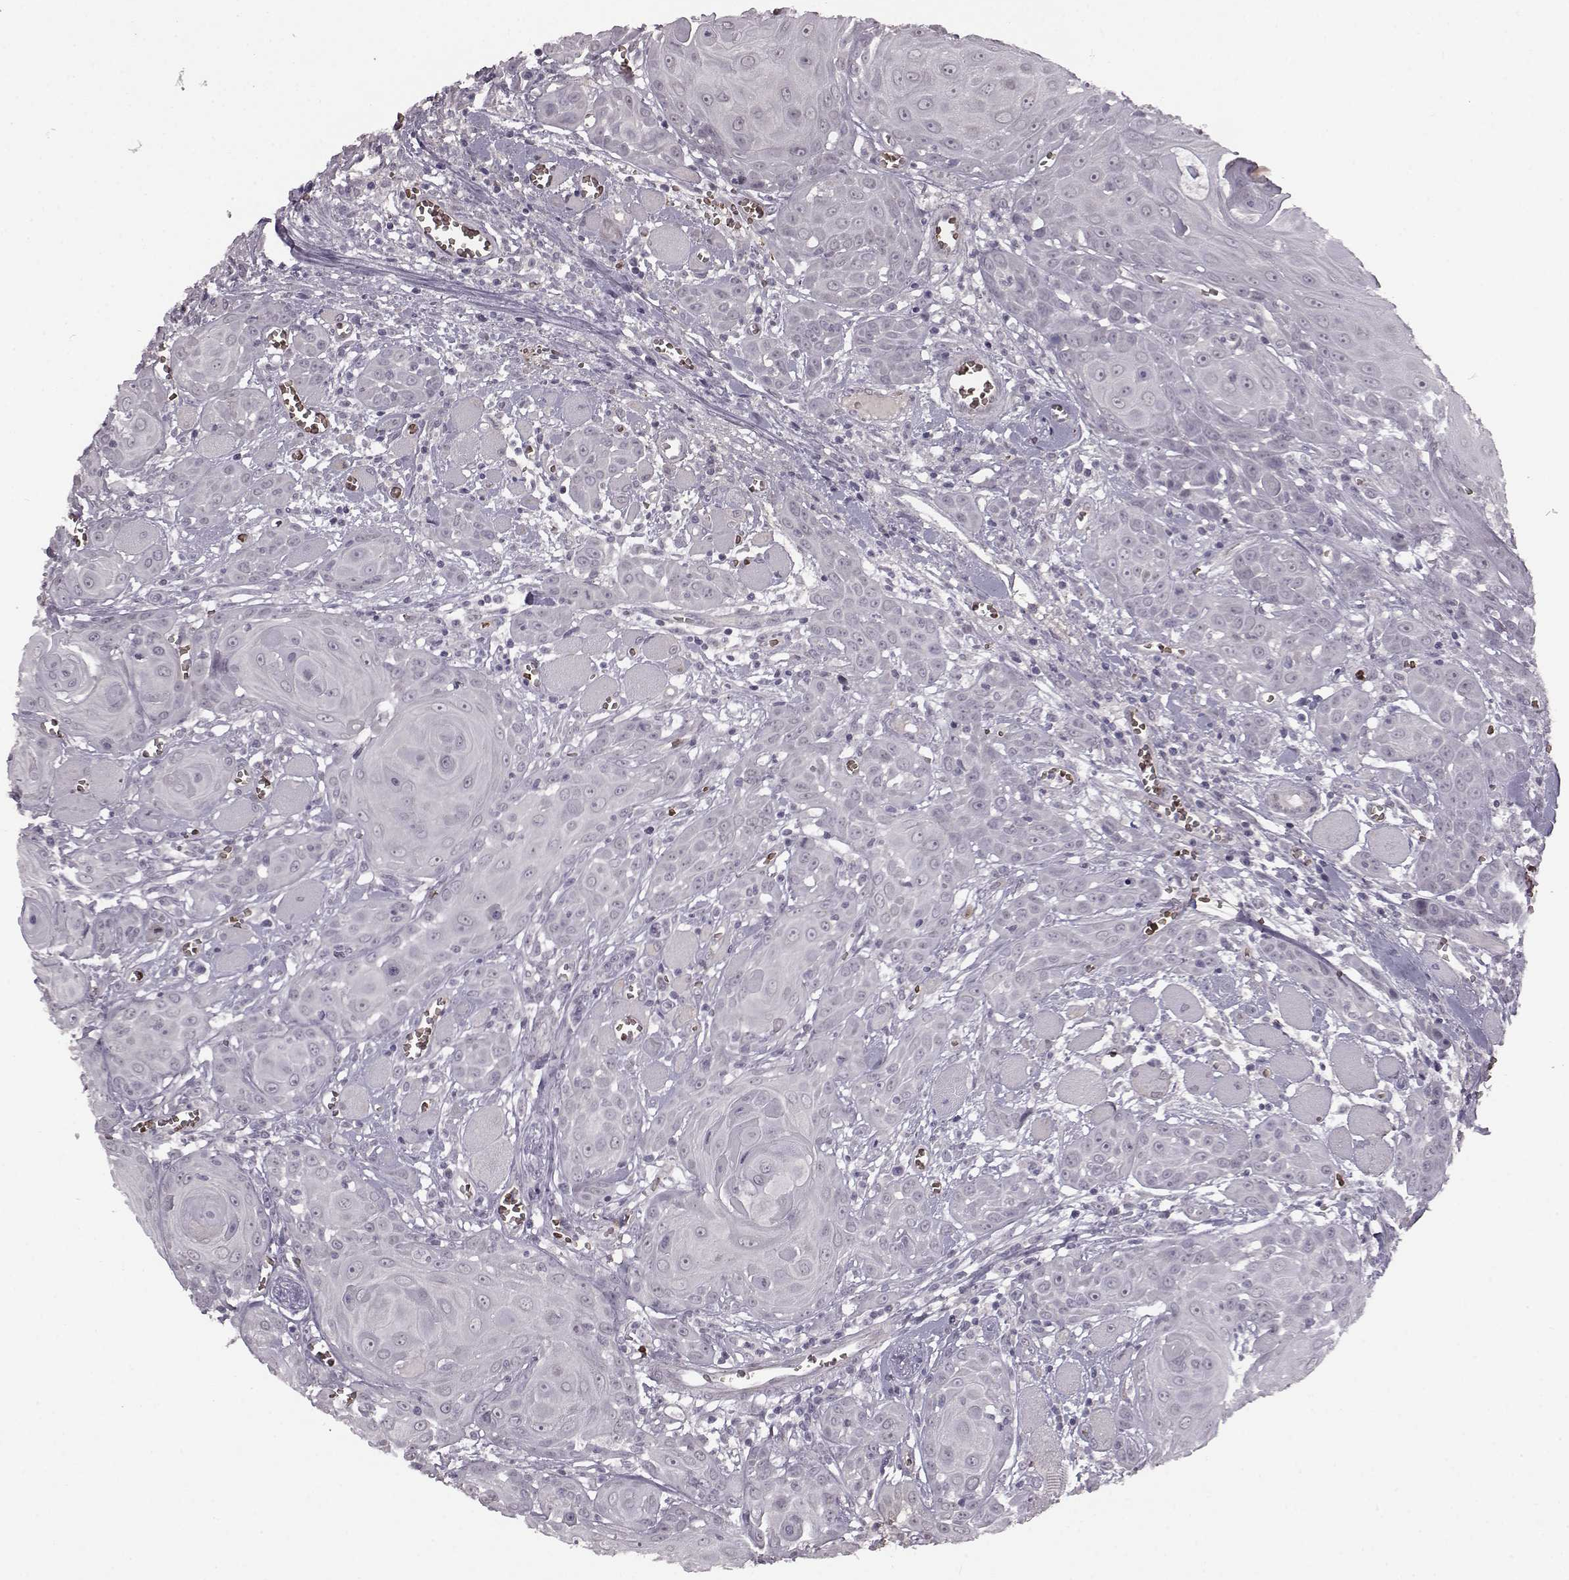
{"staining": {"intensity": "negative", "quantity": "none", "location": "none"}, "tissue": "head and neck cancer", "cell_type": "Tumor cells", "image_type": "cancer", "snomed": [{"axis": "morphology", "description": "Squamous cell carcinoma, NOS"}, {"axis": "topography", "description": "Head-Neck"}], "caption": "High magnification brightfield microscopy of squamous cell carcinoma (head and neck) stained with DAB (brown) and counterstained with hematoxylin (blue): tumor cells show no significant positivity. Brightfield microscopy of immunohistochemistry stained with DAB (3,3'-diaminobenzidine) (brown) and hematoxylin (blue), captured at high magnification.", "gene": "PROP1", "patient": {"sex": "female", "age": 80}}